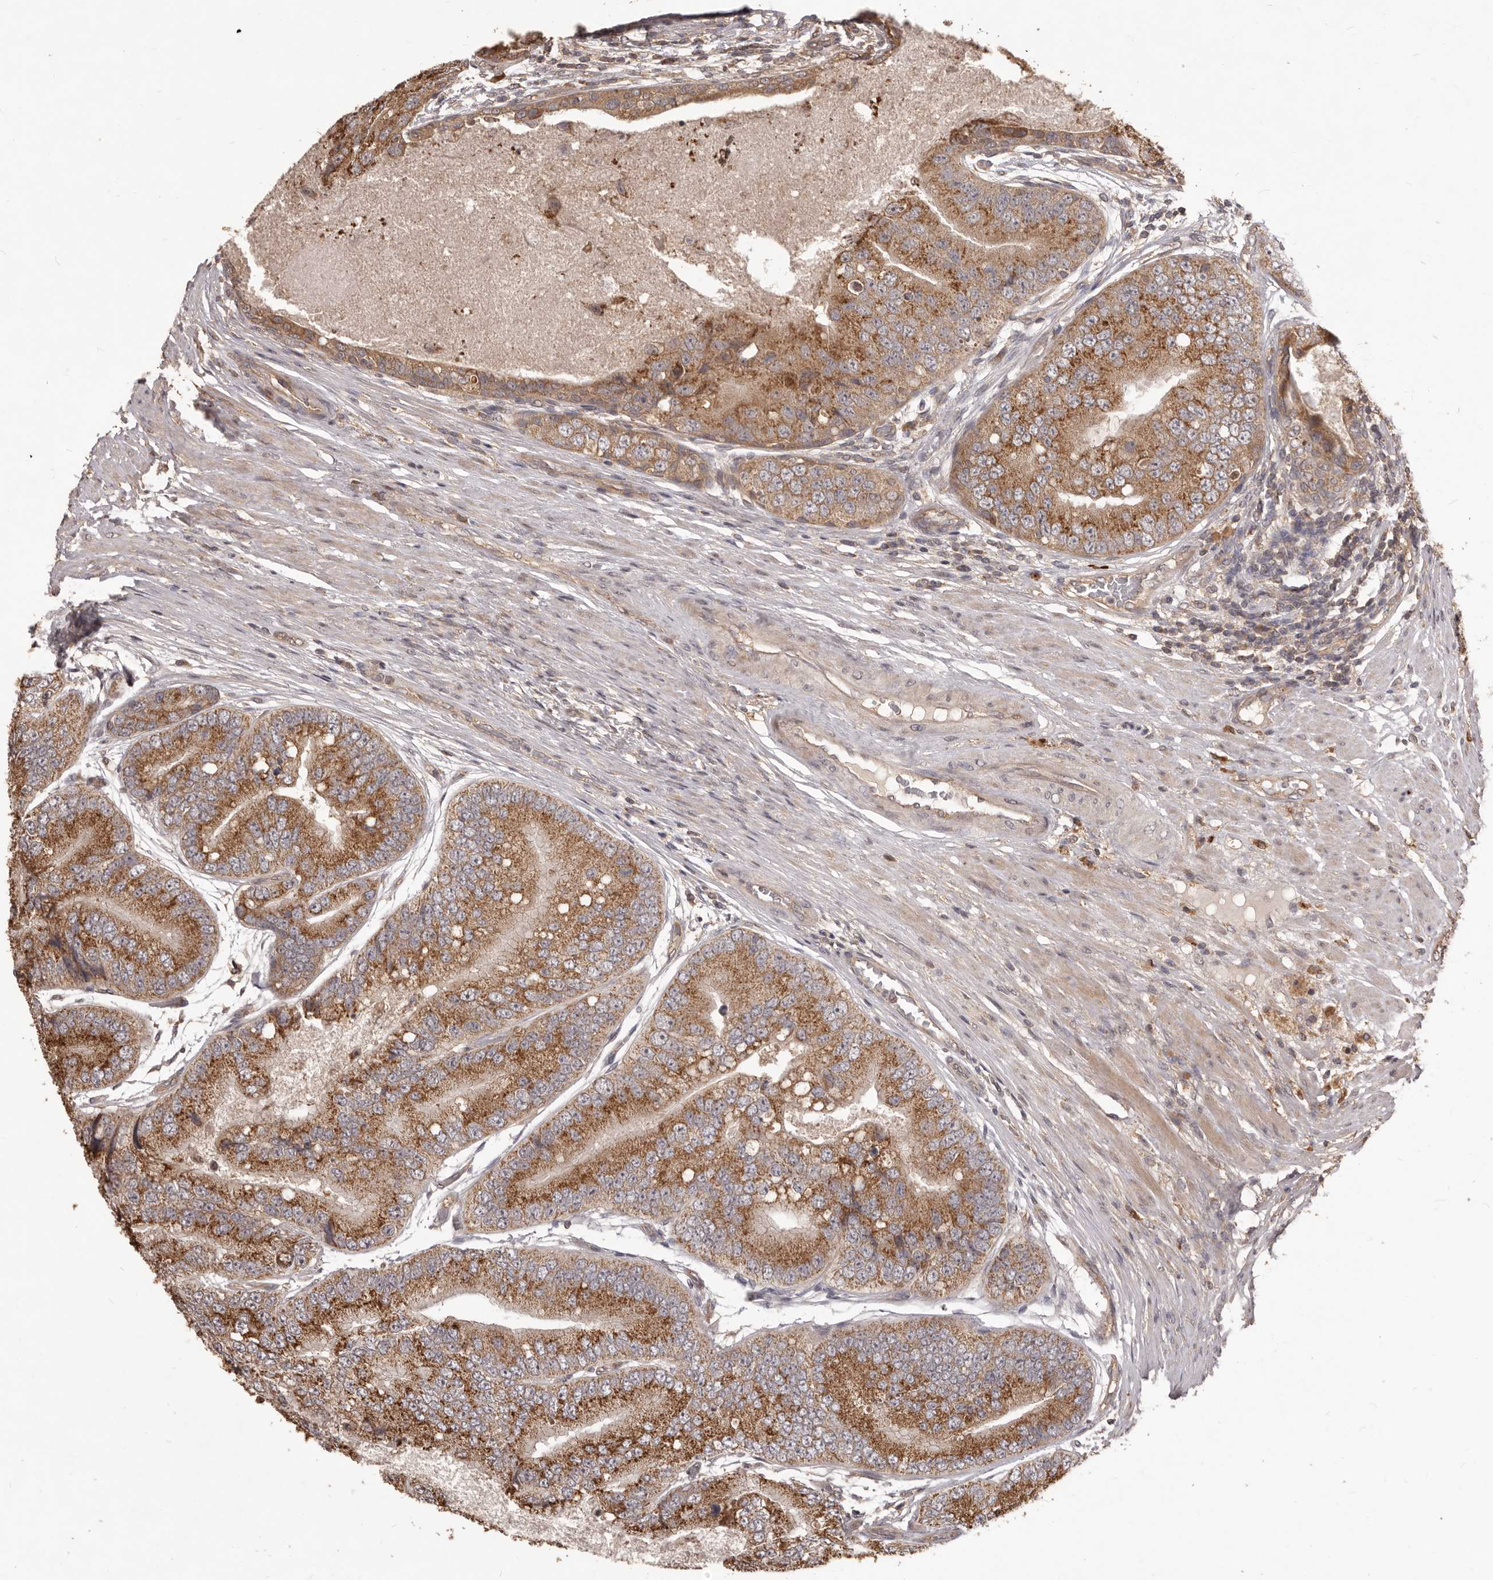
{"staining": {"intensity": "strong", "quantity": ">75%", "location": "cytoplasmic/membranous"}, "tissue": "prostate cancer", "cell_type": "Tumor cells", "image_type": "cancer", "snomed": [{"axis": "morphology", "description": "Adenocarcinoma, High grade"}, {"axis": "topography", "description": "Prostate"}], "caption": "Tumor cells demonstrate high levels of strong cytoplasmic/membranous positivity in approximately >75% of cells in prostate high-grade adenocarcinoma.", "gene": "MTO1", "patient": {"sex": "male", "age": 70}}